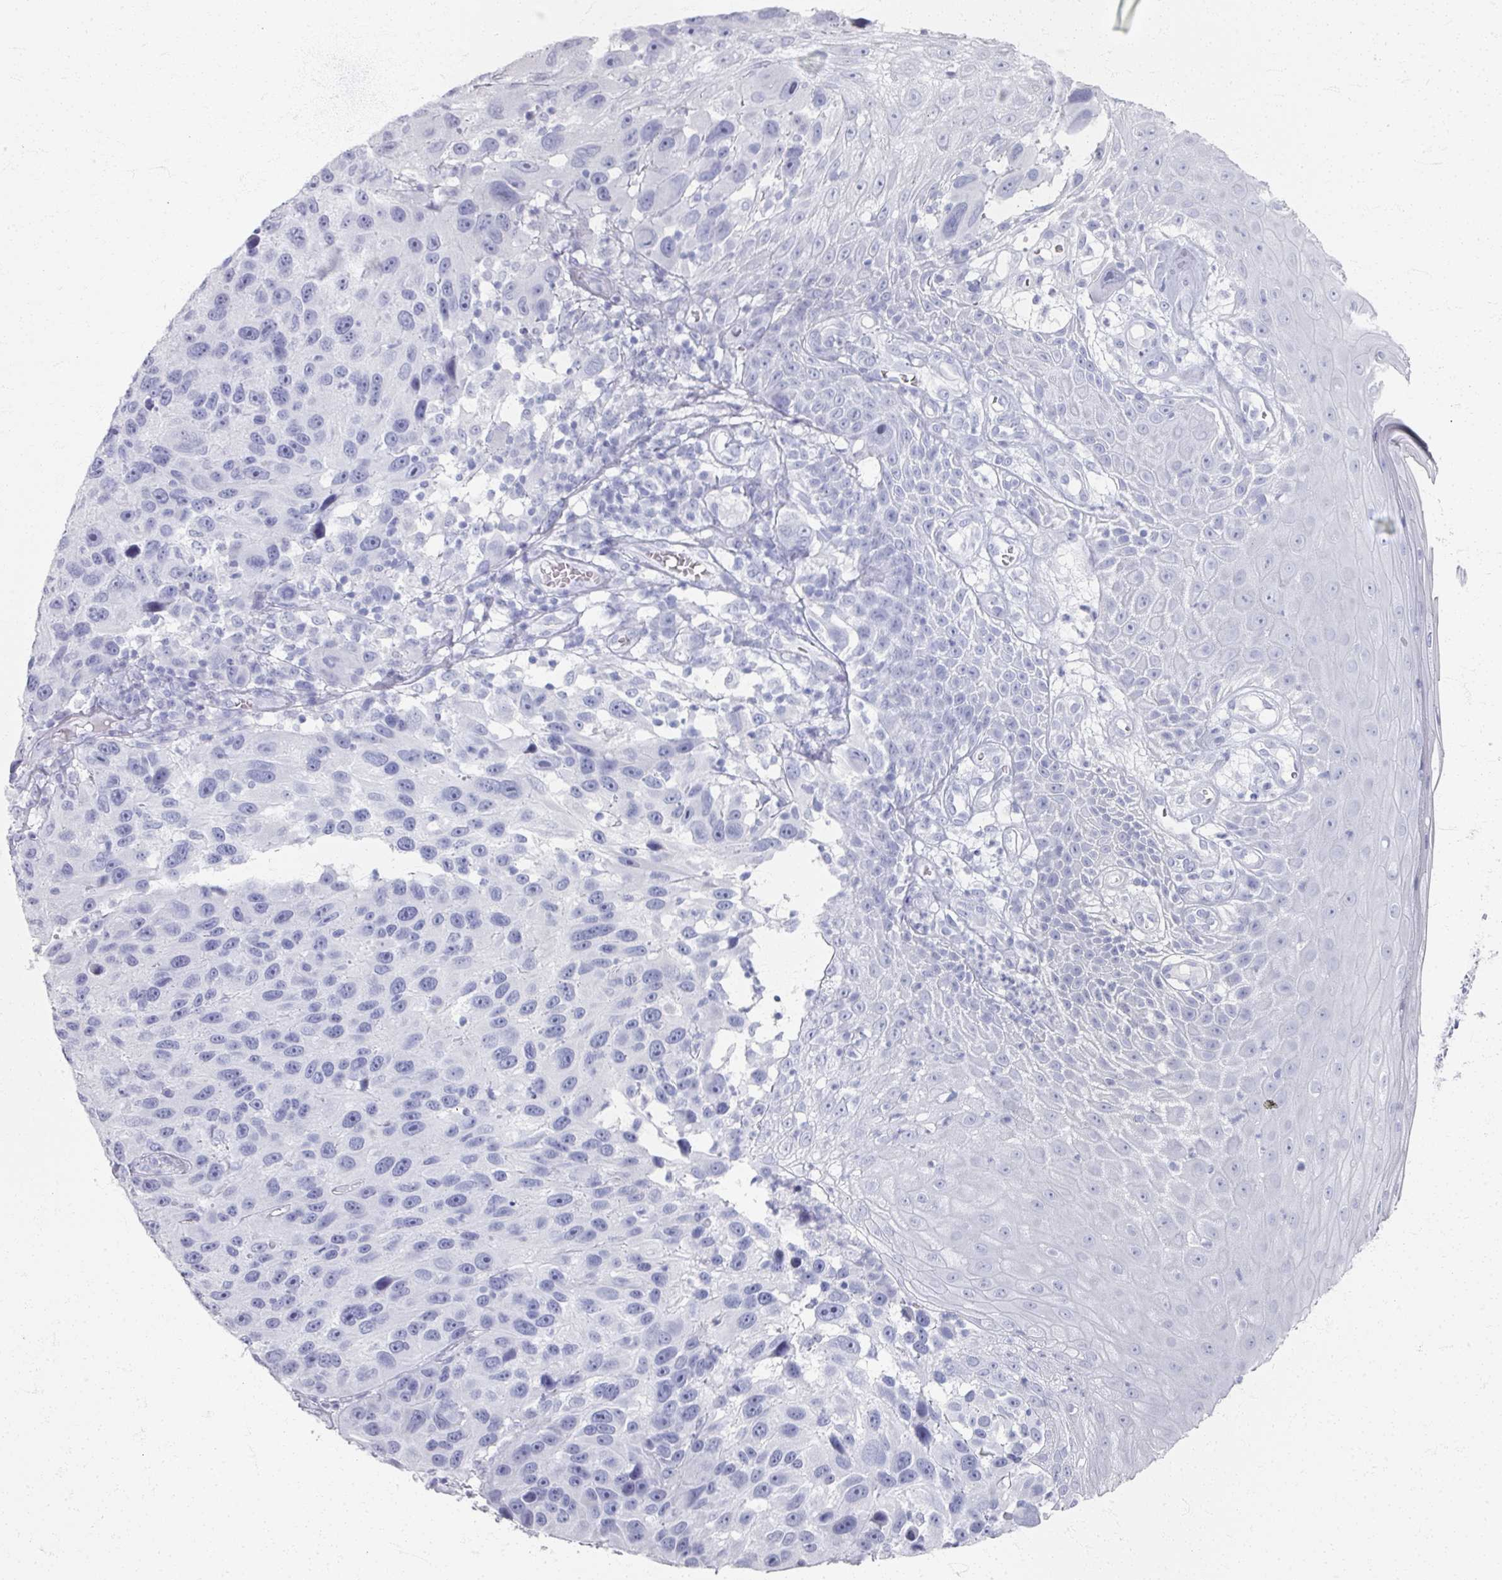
{"staining": {"intensity": "negative", "quantity": "none", "location": "none"}, "tissue": "melanoma", "cell_type": "Tumor cells", "image_type": "cancer", "snomed": [{"axis": "morphology", "description": "Malignant melanoma, NOS"}, {"axis": "topography", "description": "Skin"}], "caption": "Protein analysis of melanoma displays no significant positivity in tumor cells.", "gene": "PSKH1", "patient": {"sex": "male", "age": 53}}